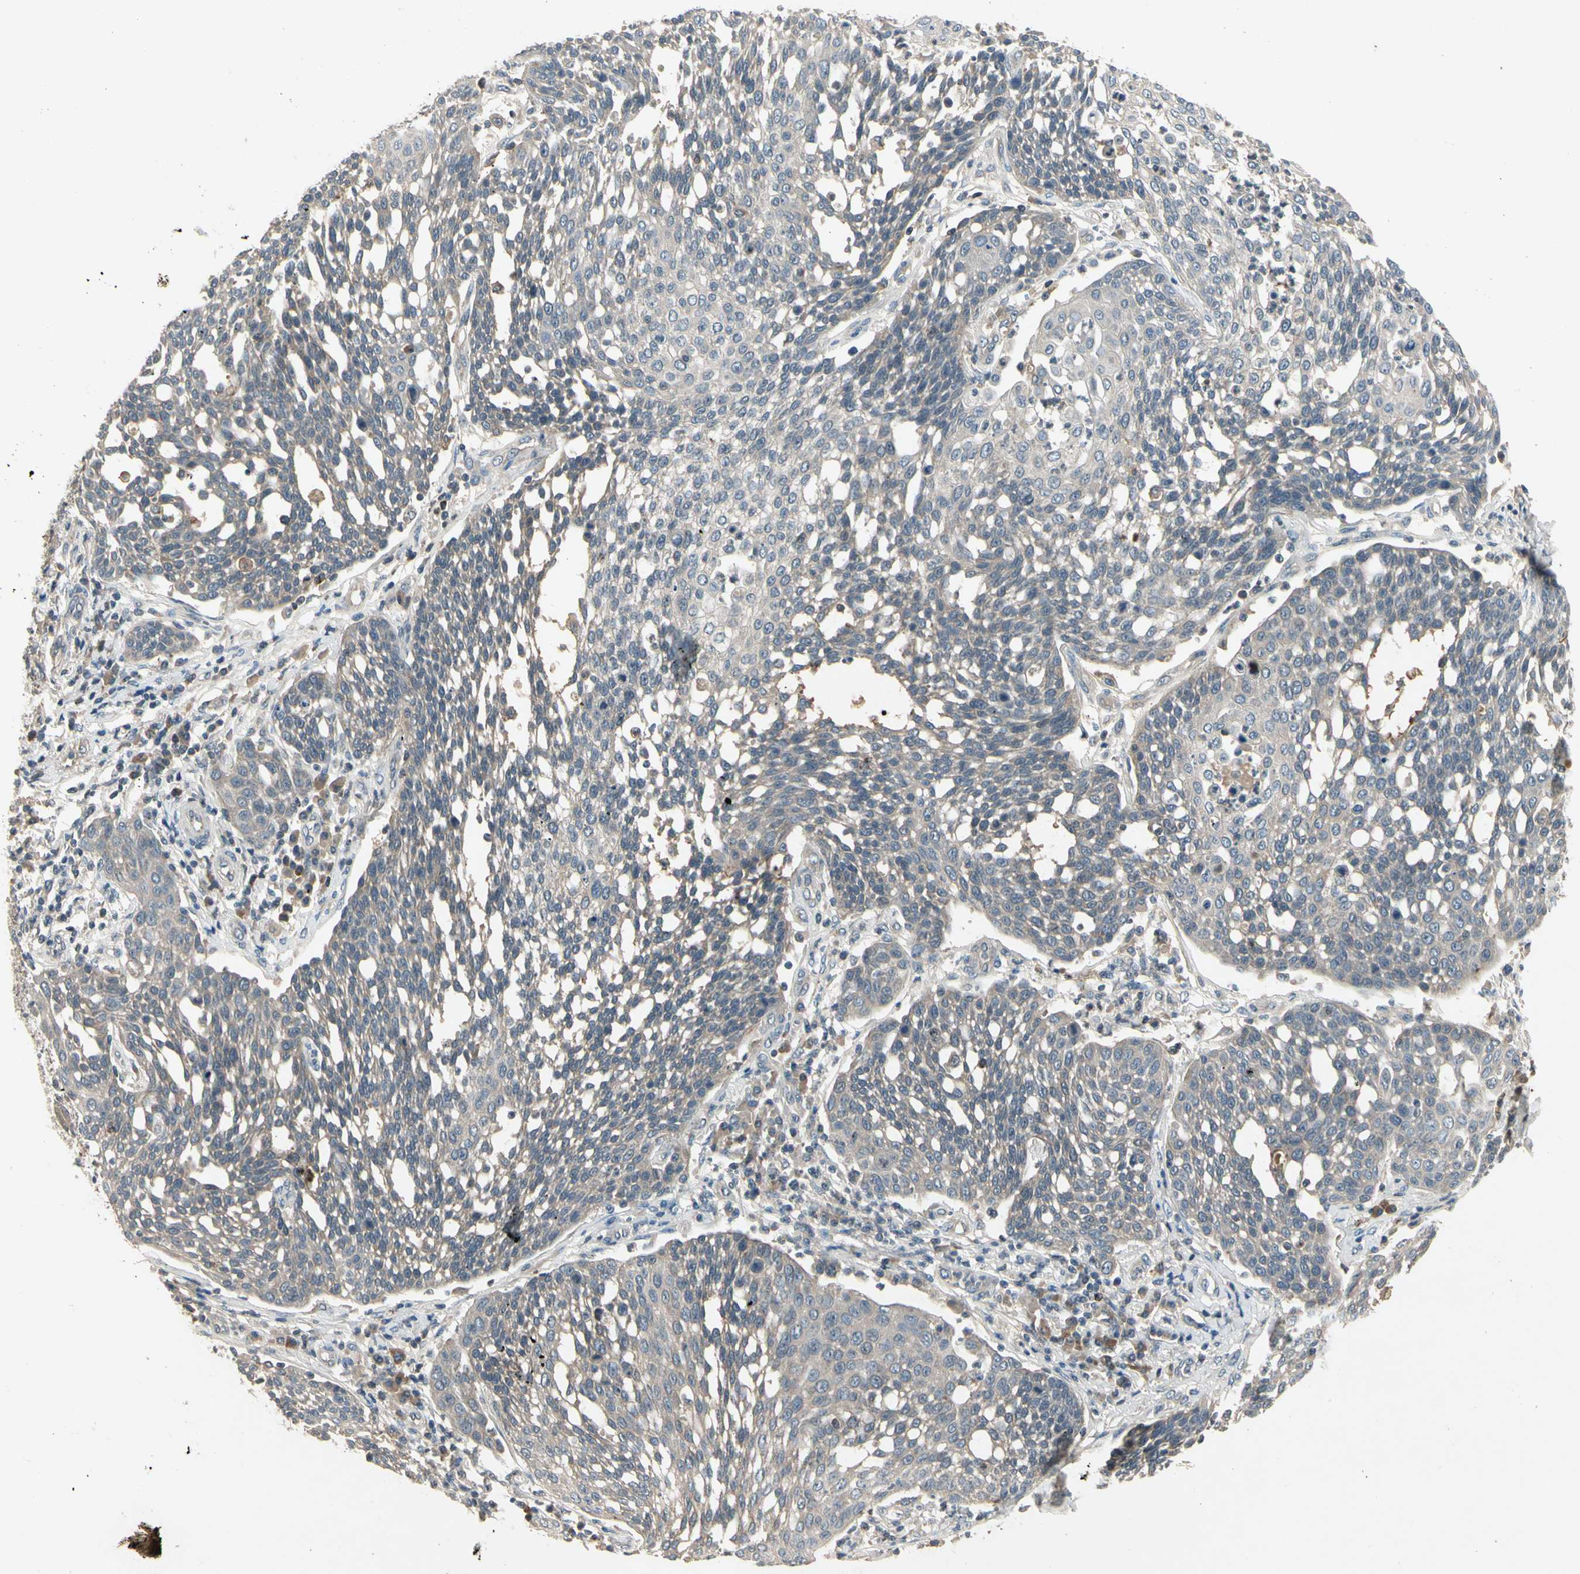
{"staining": {"intensity": "weak", "quantity": "25%-75%", "location": "cytoplasmic/membranous"}, "tissue": "cervical cancer", "cell_type": "Tumor cells", "image_type": "cancer", "snomed": [{"axis": "morphology", "description": "Squamous cell carcinoma, NOS"}, {"axis": "topography", "description": "Cervix"}], "caption": "The immunohistochemical stain labels weak cytoplasmic/membranous positivity in tumor cells of cervical cancer tissue.", "gene": "CCL4", "patient": {"sex": "female", "age": 34}}